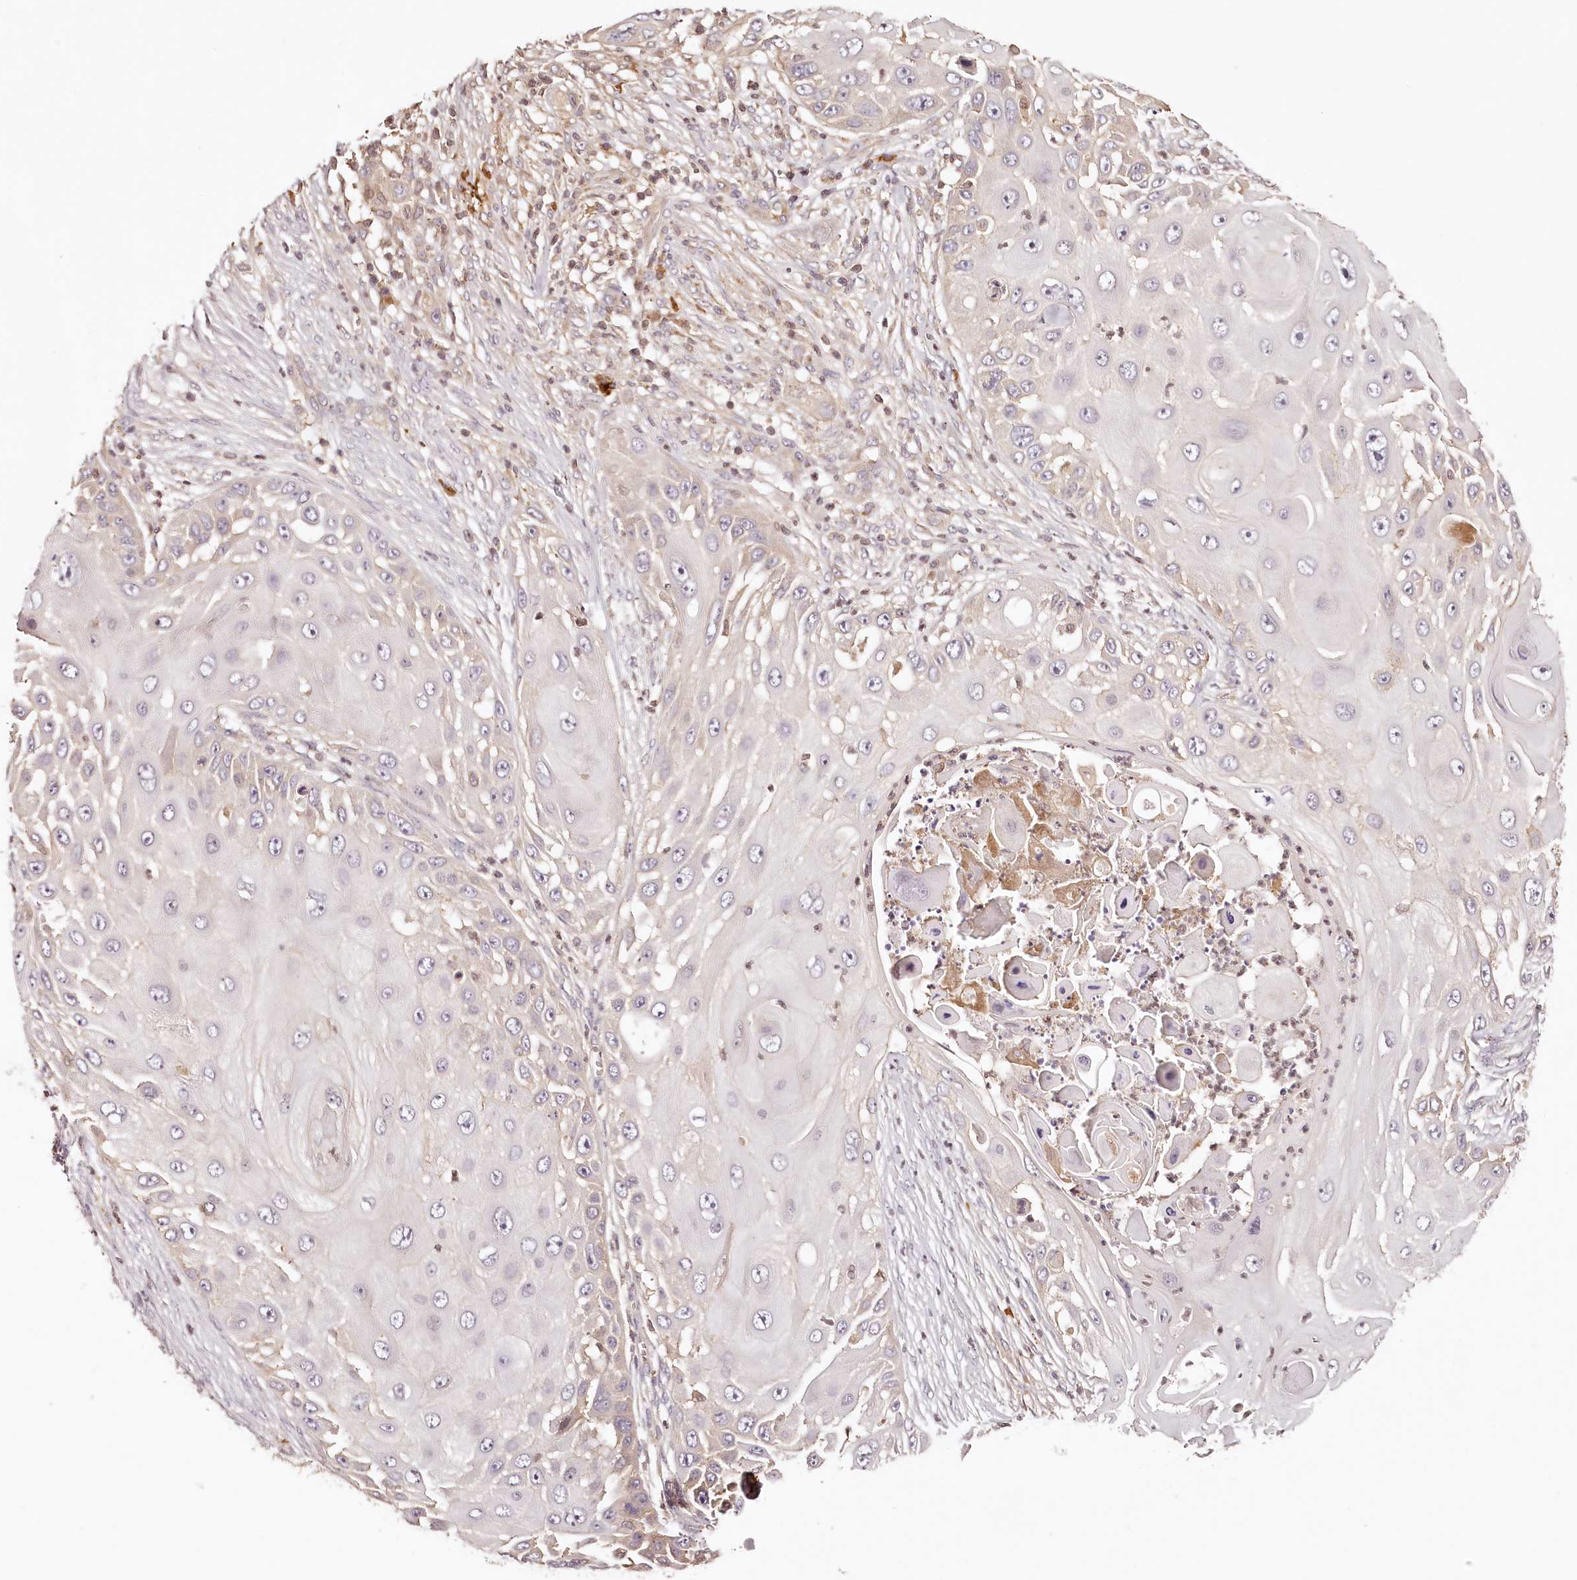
{"staining": {"intensity": "negative", "quantity": "none", "location": "none"}, "tissue": "skin cancer", "cell_type": "Tumor cells", "image_type": "cancer", "snomed": [{"axis": "morphology", "description": "Squamous cell carcinoma, NOS"}, {"axis": "topography", "description": "Skin"}], "caption": "Histopathology image shows no significant protein expression in tumor cells of skin squamous cell carcinoma.", "gene": "SYNGR1", "patient": {"sex": "female", "age": 44}}